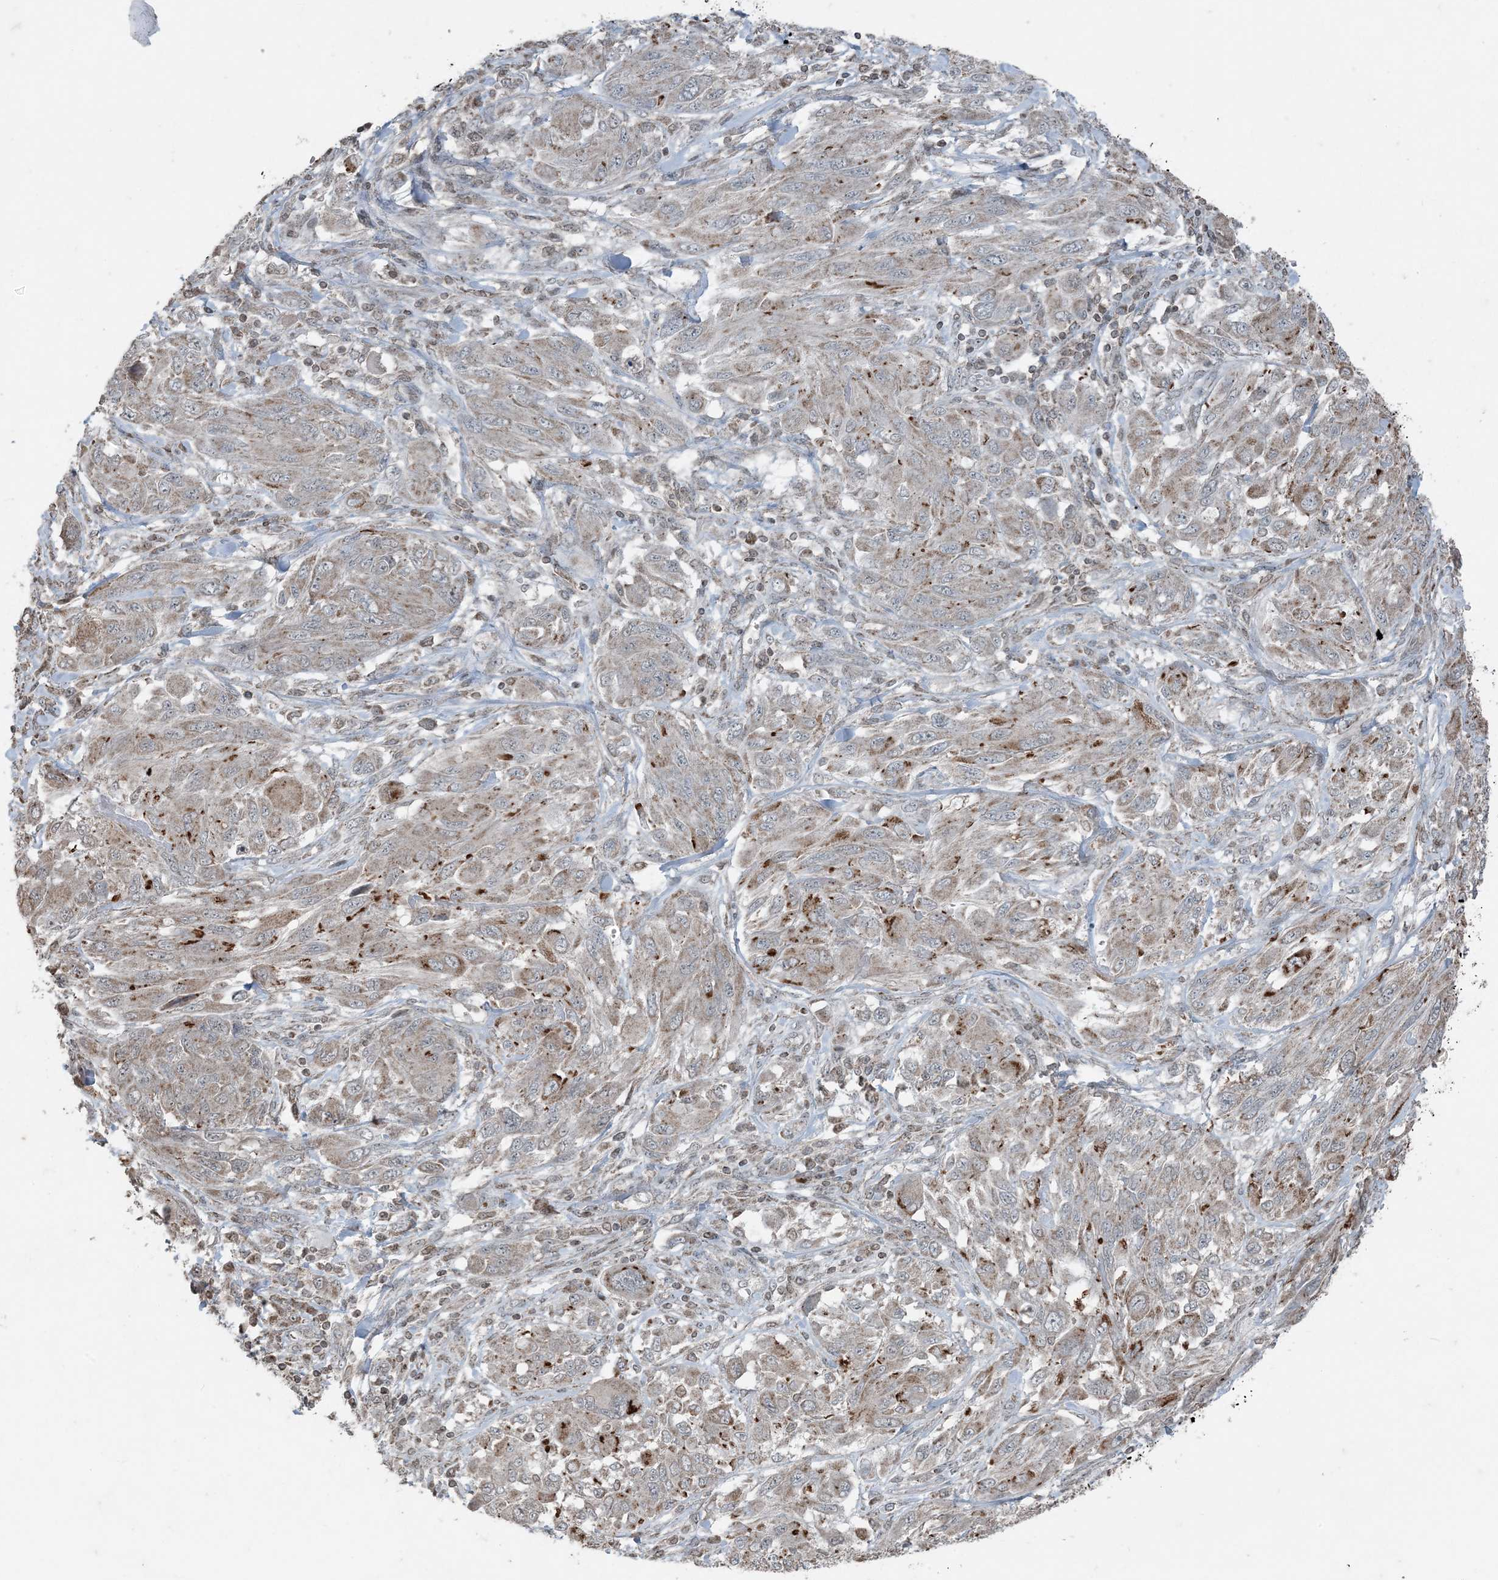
{"staining": {"intensity": "moderate", "quantity": "<25%", "location": "cytoplasmic/membranous"}, "tissue": "melanoma", "cell_type": "Tumor cells", "image_type": "cancer", "snomed": [{"axis": "morphology", "description": "Malignant melanoma, NOS"}, {"axis": "topography", "description": "Skin"}], "caption": "Protein staining reveals moderate cytoplasmic/membranous staining in about <25% of tumor cells in melanoma. Nuclei are stained in blue.", "gene": "GNL1", "patient": {"sex": "female", "age": 91}}